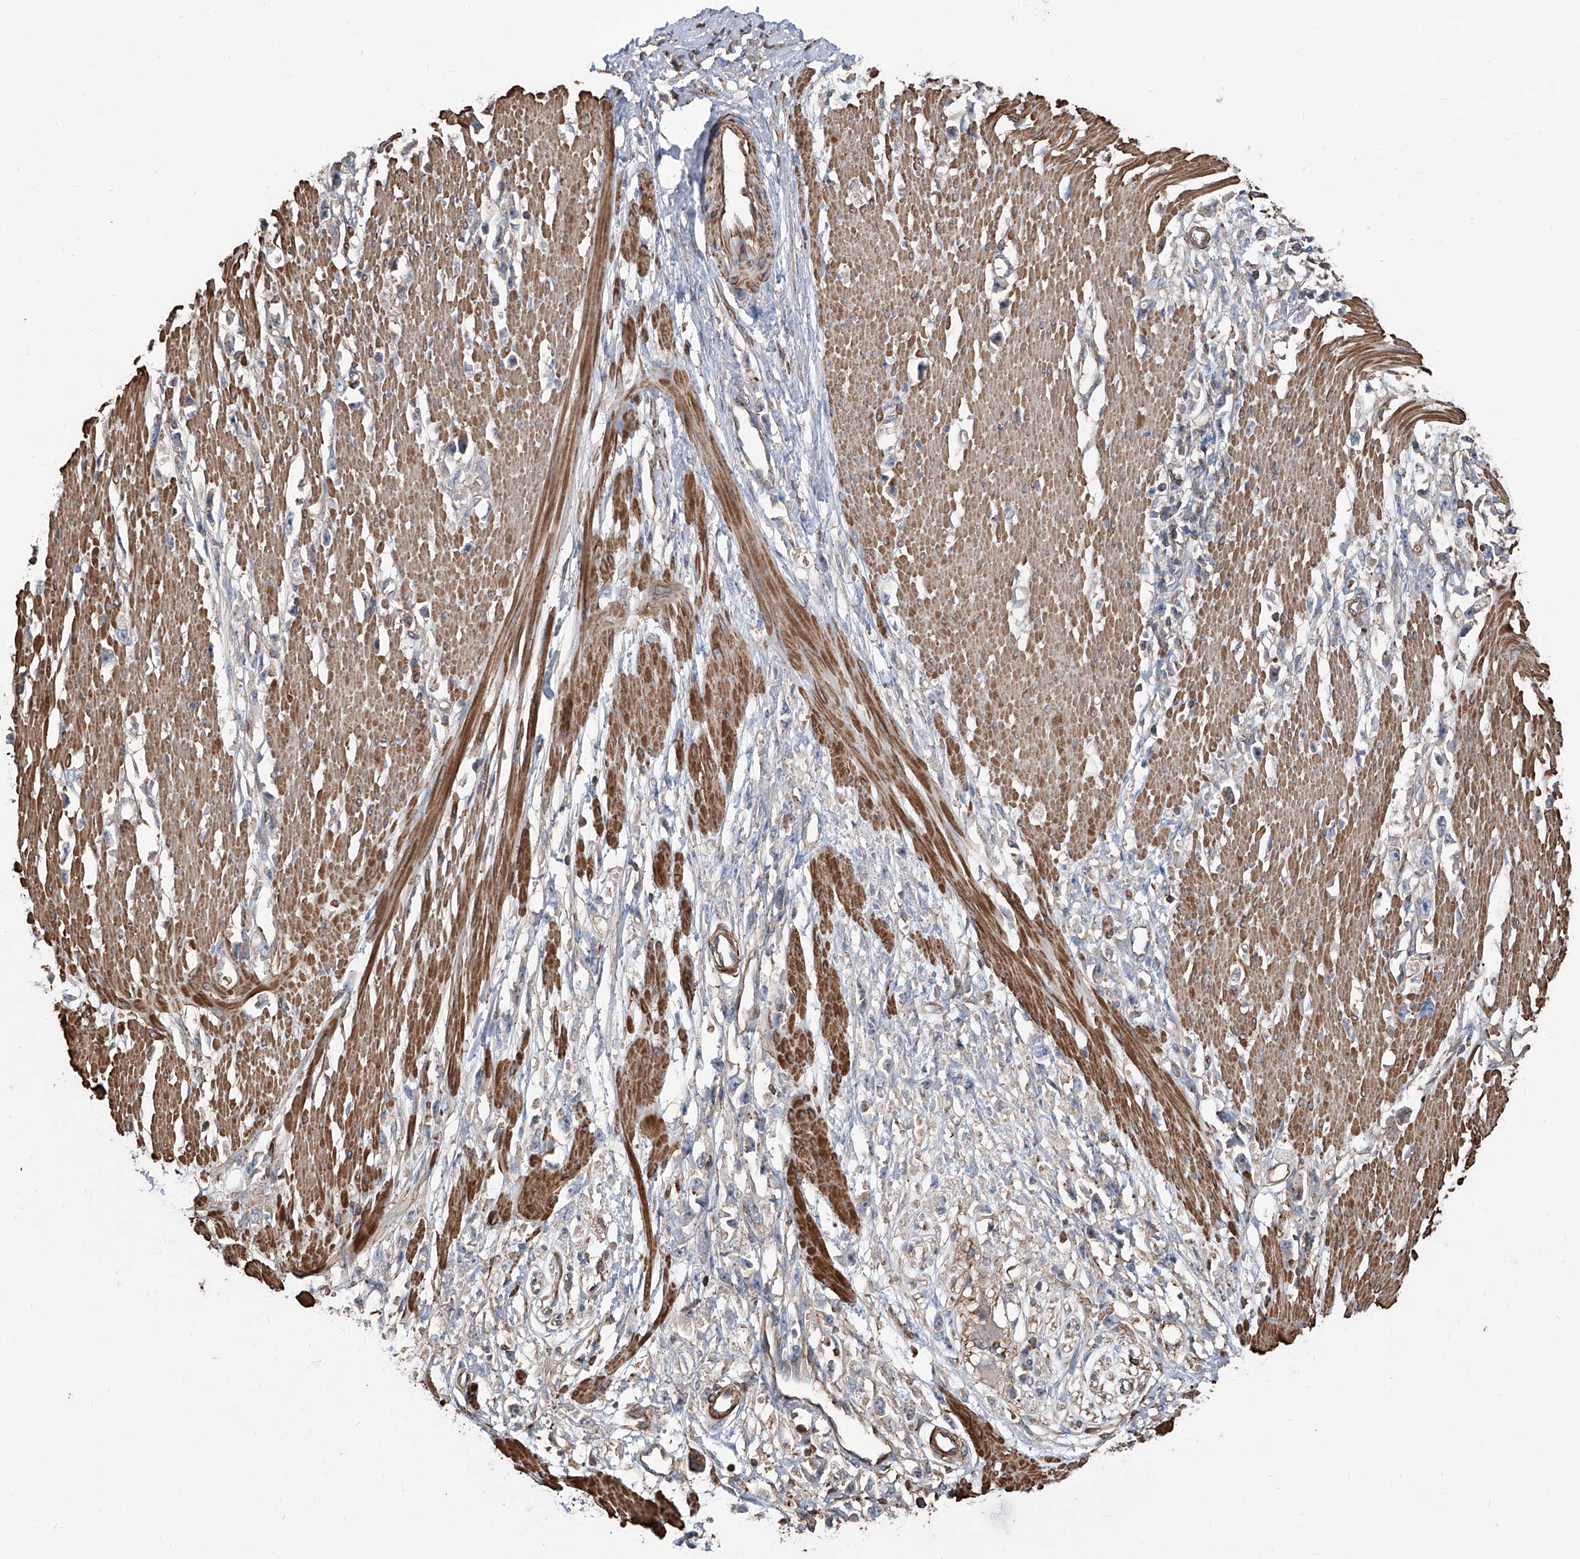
{"staining": {"intensity": "negative", "quantity": "none", "location": "none"}, "tissue": "stomach cancer", "cell_type": "Tumor cells", "image_type": "cancer", "snomed": [{"axis": "morphology", "description": "Adenocarcinoma, NOS"}, {"axis": "topography", "description": "Stomach"}], "caption": "Stomach cancer (adenocarcinoma) stained for a protein using IHC demonstrates no staining tumor cells.", "gene": "PIEZO2", "patient": {"sex": "female", "age": 59}}